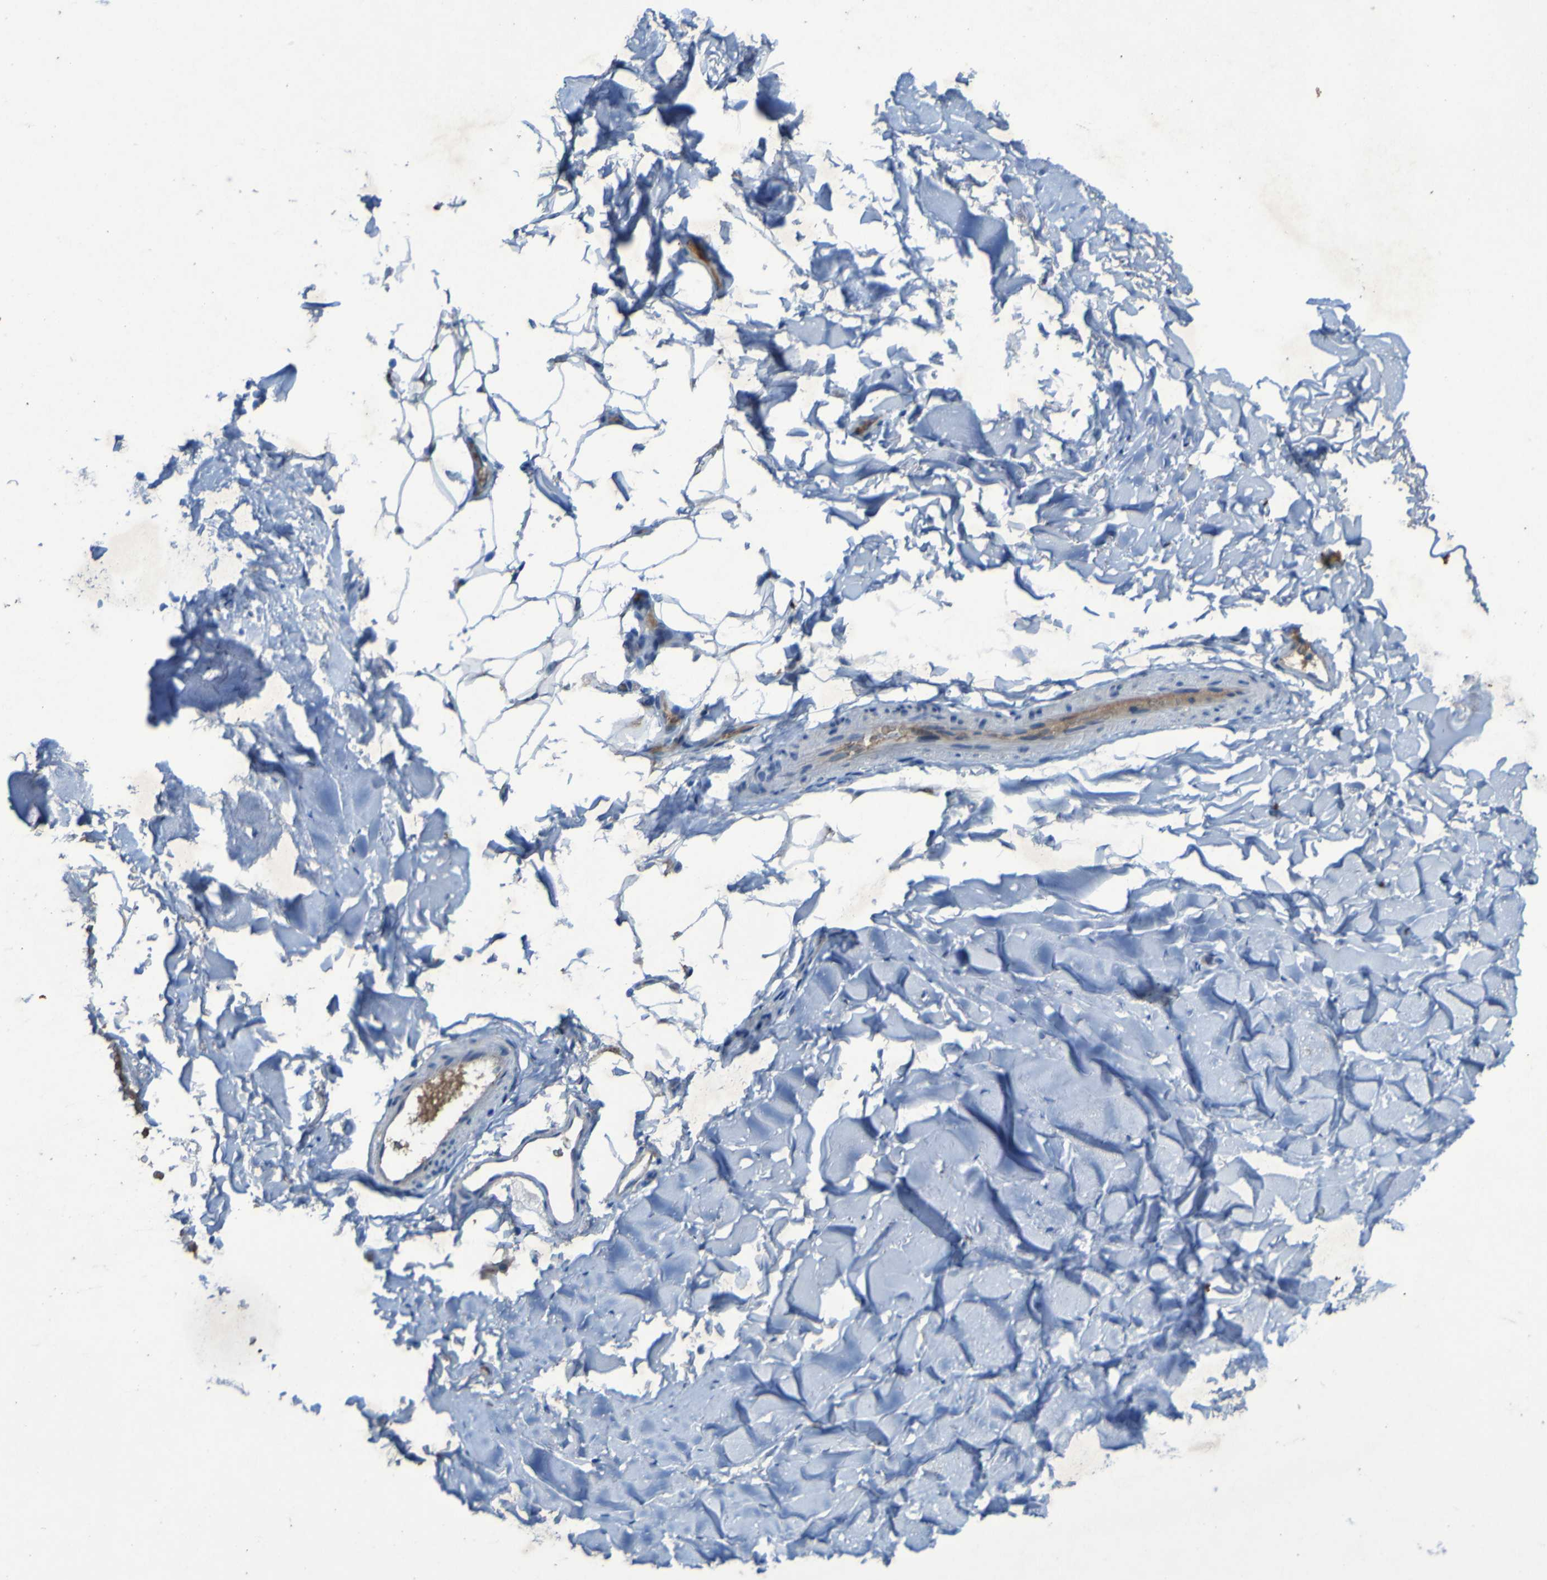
{"staining": {"intensity": "negative", "quantity": "none", "location": "none"}, "tissue": "adipose tissue", "cell_type": "Adipocytes", "image_type": "normal", "snomed": [{"axis": "morphology", "description": "Normal tissue, NOS"}, {"axis": "topography", "description": "Cartilage tissue"}, {"axis": "topography", "description": "Bronchus"}], "caption": "This is a histopathology image of immunohistochemistry staining of normal adipose tissue, which shows no expression in adipocytes. (DAB immunohistochemistry visualized using brightfield microscopy, high magnification).", "gene": "SGK2", "patient": {"sex": "female", "age": 73}}